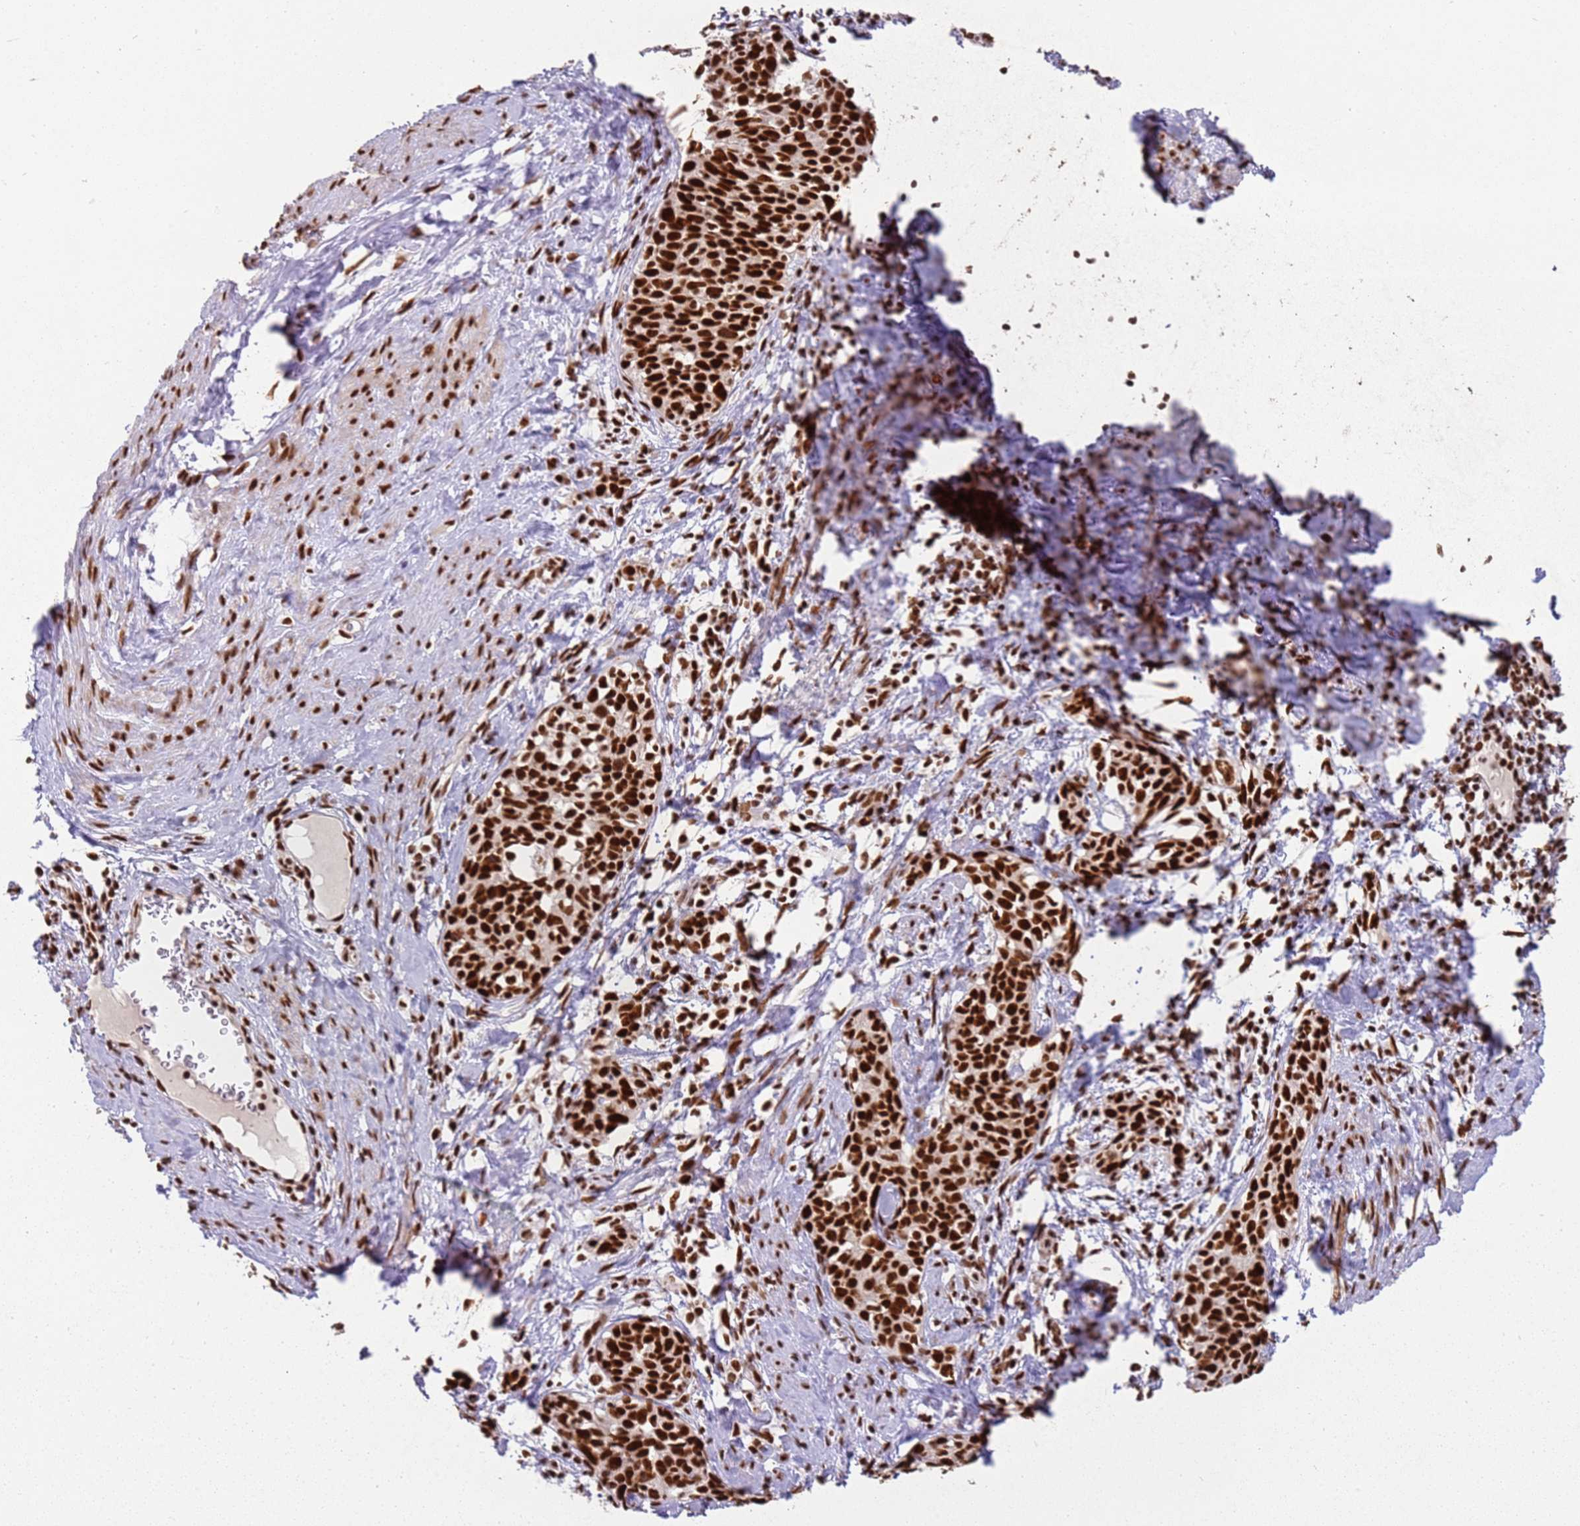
{"staining": {"intensity": "strong", "quantity": ">75%", "location": "nuclear"}, "tissue": "cervical cancer", "cell_type": "Tumor cells", "image_type": "cancer", "snomed": [{"axis": "morphology", "description": "Squamous cell carcinoma, NOS"}, {"axis": "topography", "description": "Cervix"}], "caption": "Cervical squamous cell carcinoma stained with immunohistochemistry (IHC) demonstrates strong nuclear staining in about >75% of tumor cells. (DAB IHC with brightfield microscopy, high magnification).", "gene": "TENT4A", "patient": {"sex": "female", "age": 52}}